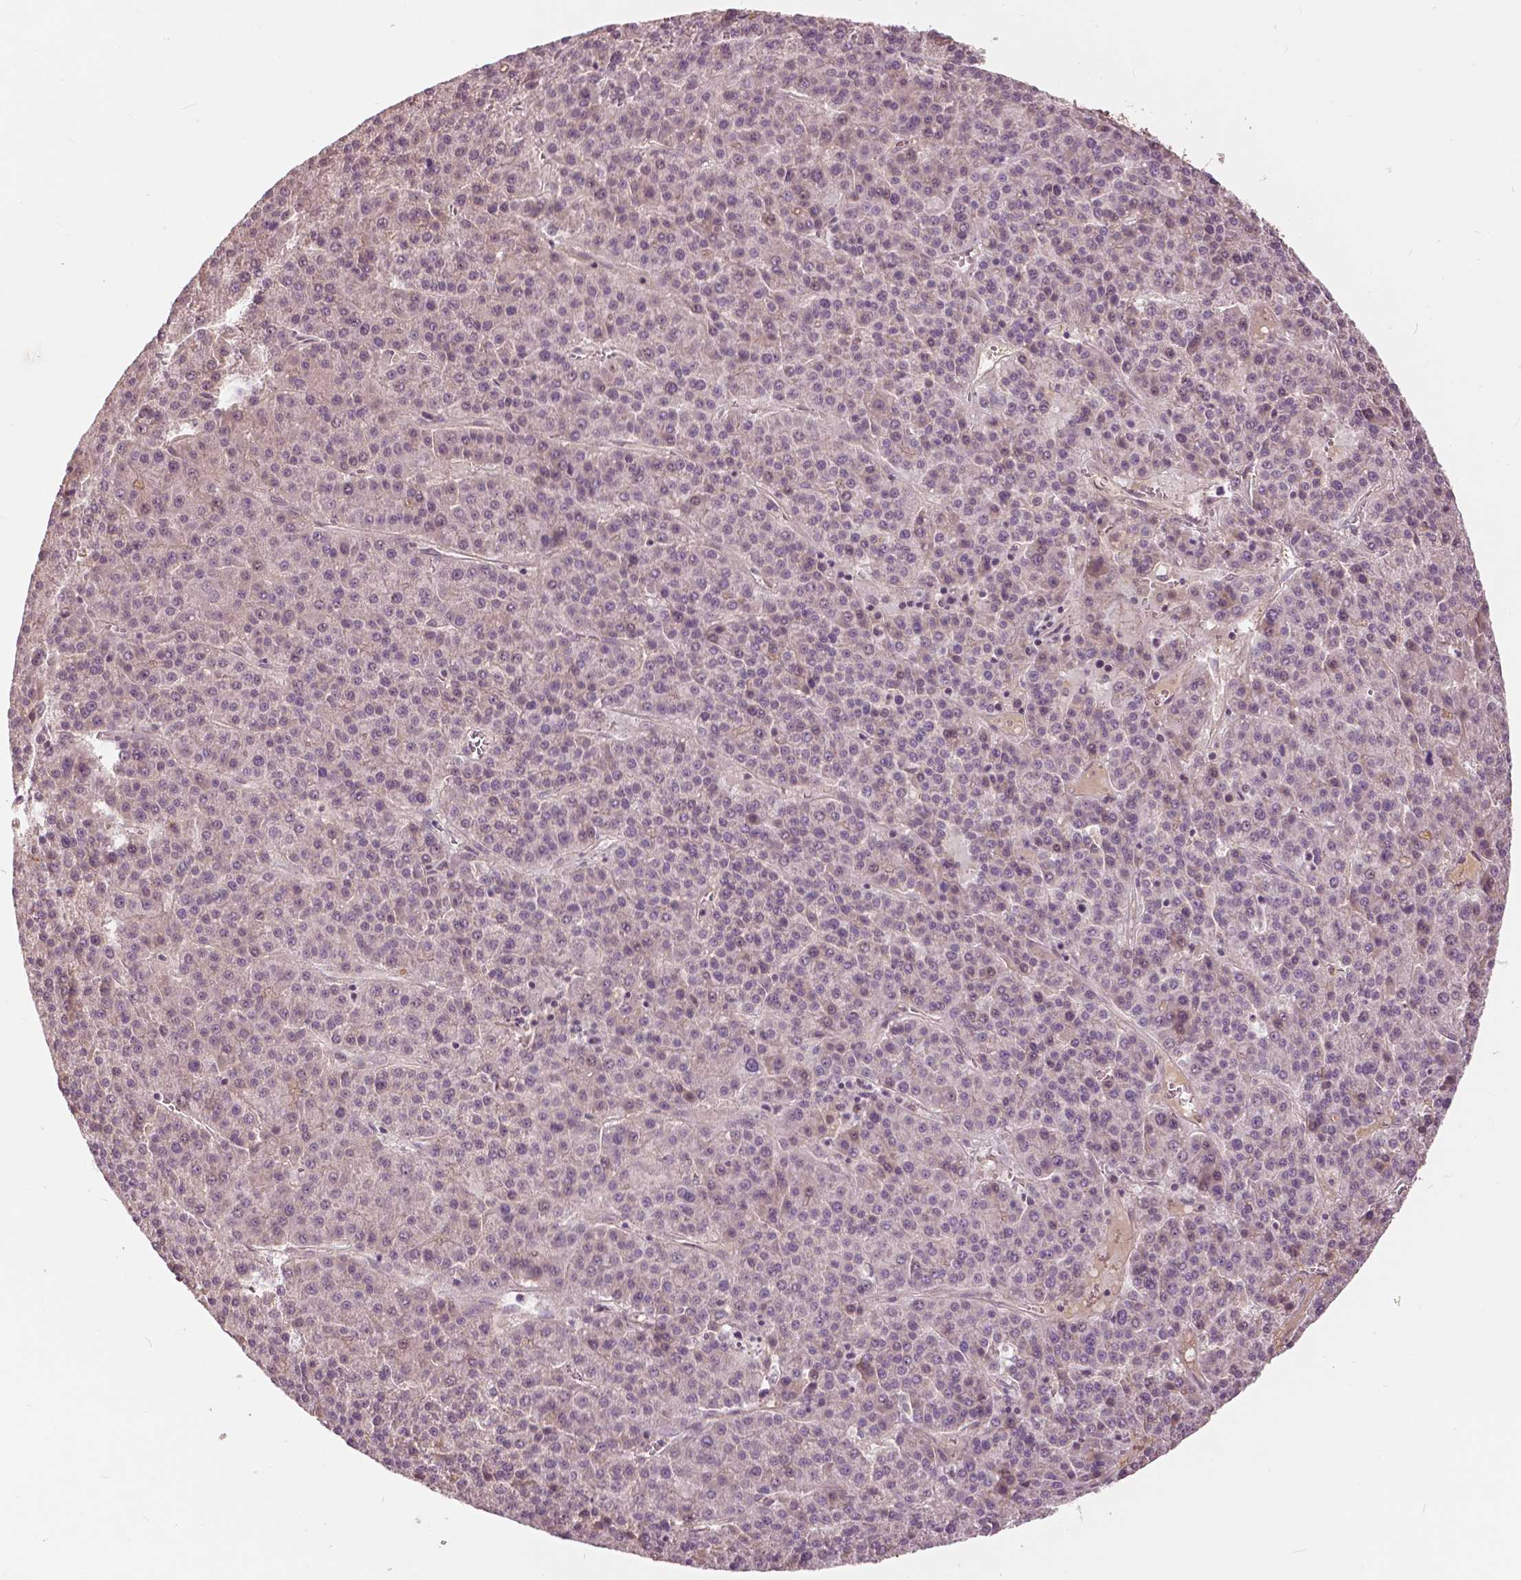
{"staining": {"intensity": "weak", "quantity": "25%-75%", "location": "nuclear"}, "tissue": "liver cancer", "cell_type": "Tumor cells", "image_type": "cancer", "snomed": [{"axis": "morphology", "description": "Carcinoma, Hepatocellular, NOS"}, {"axis": "topography", "description": "Liver"}], "caption": "Approximately 25%-75% of tumor cells in human liver cancer exhibit weak nuclear protein staining as visualized by brown immunohistochemical staining.", "gene": "ANGPTL4", "patient": {"sex": "female", "age": 58}}